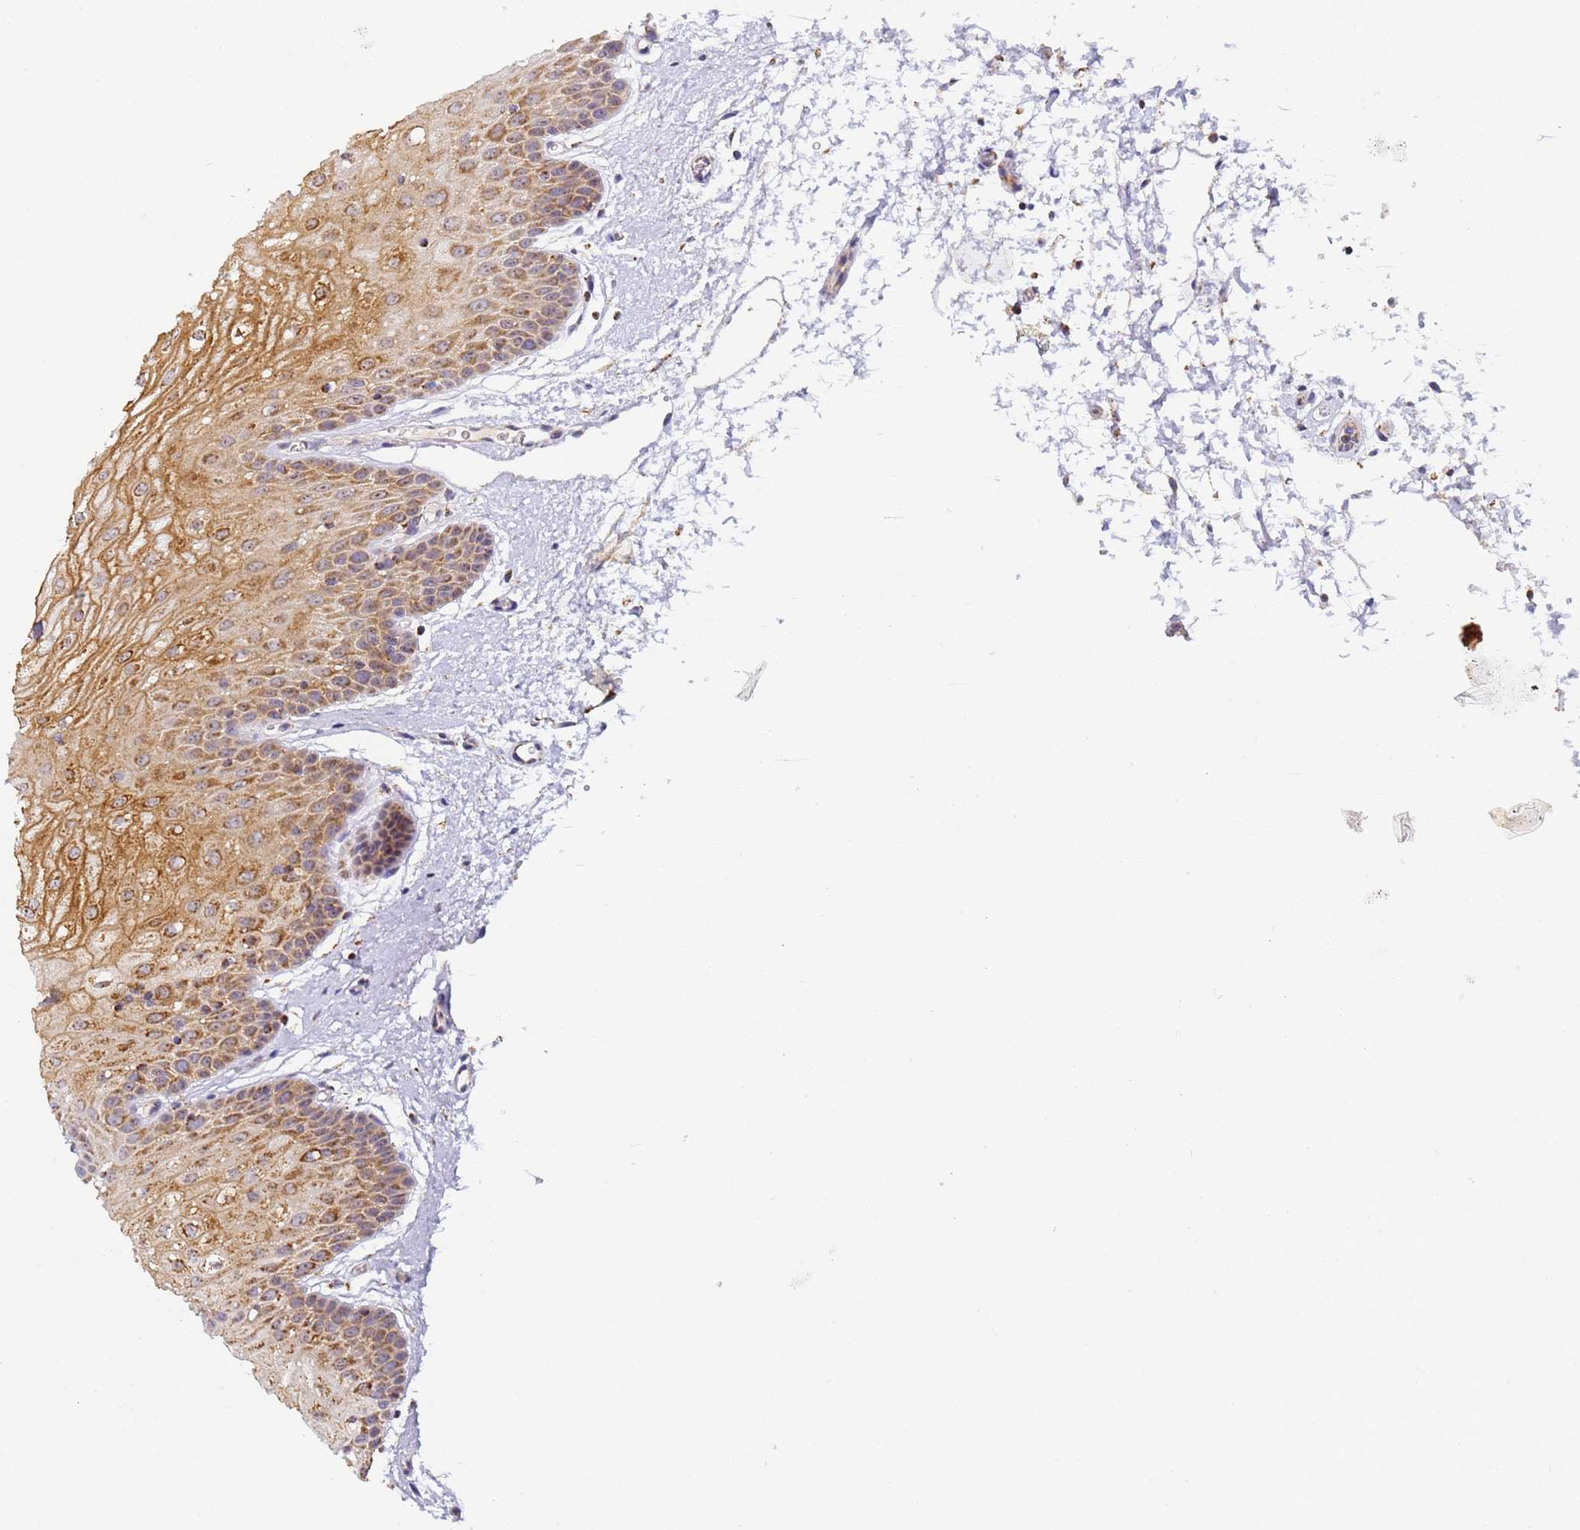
{"staining": {"intensity": "moderate", "quantity": ">75%", "location": "cytoplasmic/membranous"}, "tissue": "oral mucosa", "cell_type": "Squamous epithelial cells", "image_type": "normal", "snomed": [{"axis": "morphology", "description": "Normal tissue, NOS"}, {"axis": "topography", "description": "Oral tissue"}, {"axis": "topography", "description": "Tounge, NOS"}], "caption": "Squamous epithelial cells display medium levels of moderate cytoplasmic/membranous staining in approximately >75% of cells in normal oral mucosa. The protein of interest is shown in brown color, while the nuclei are stained blue.", "gene": "FRG2B", "patient": {"sex": "female", "age": 73}}